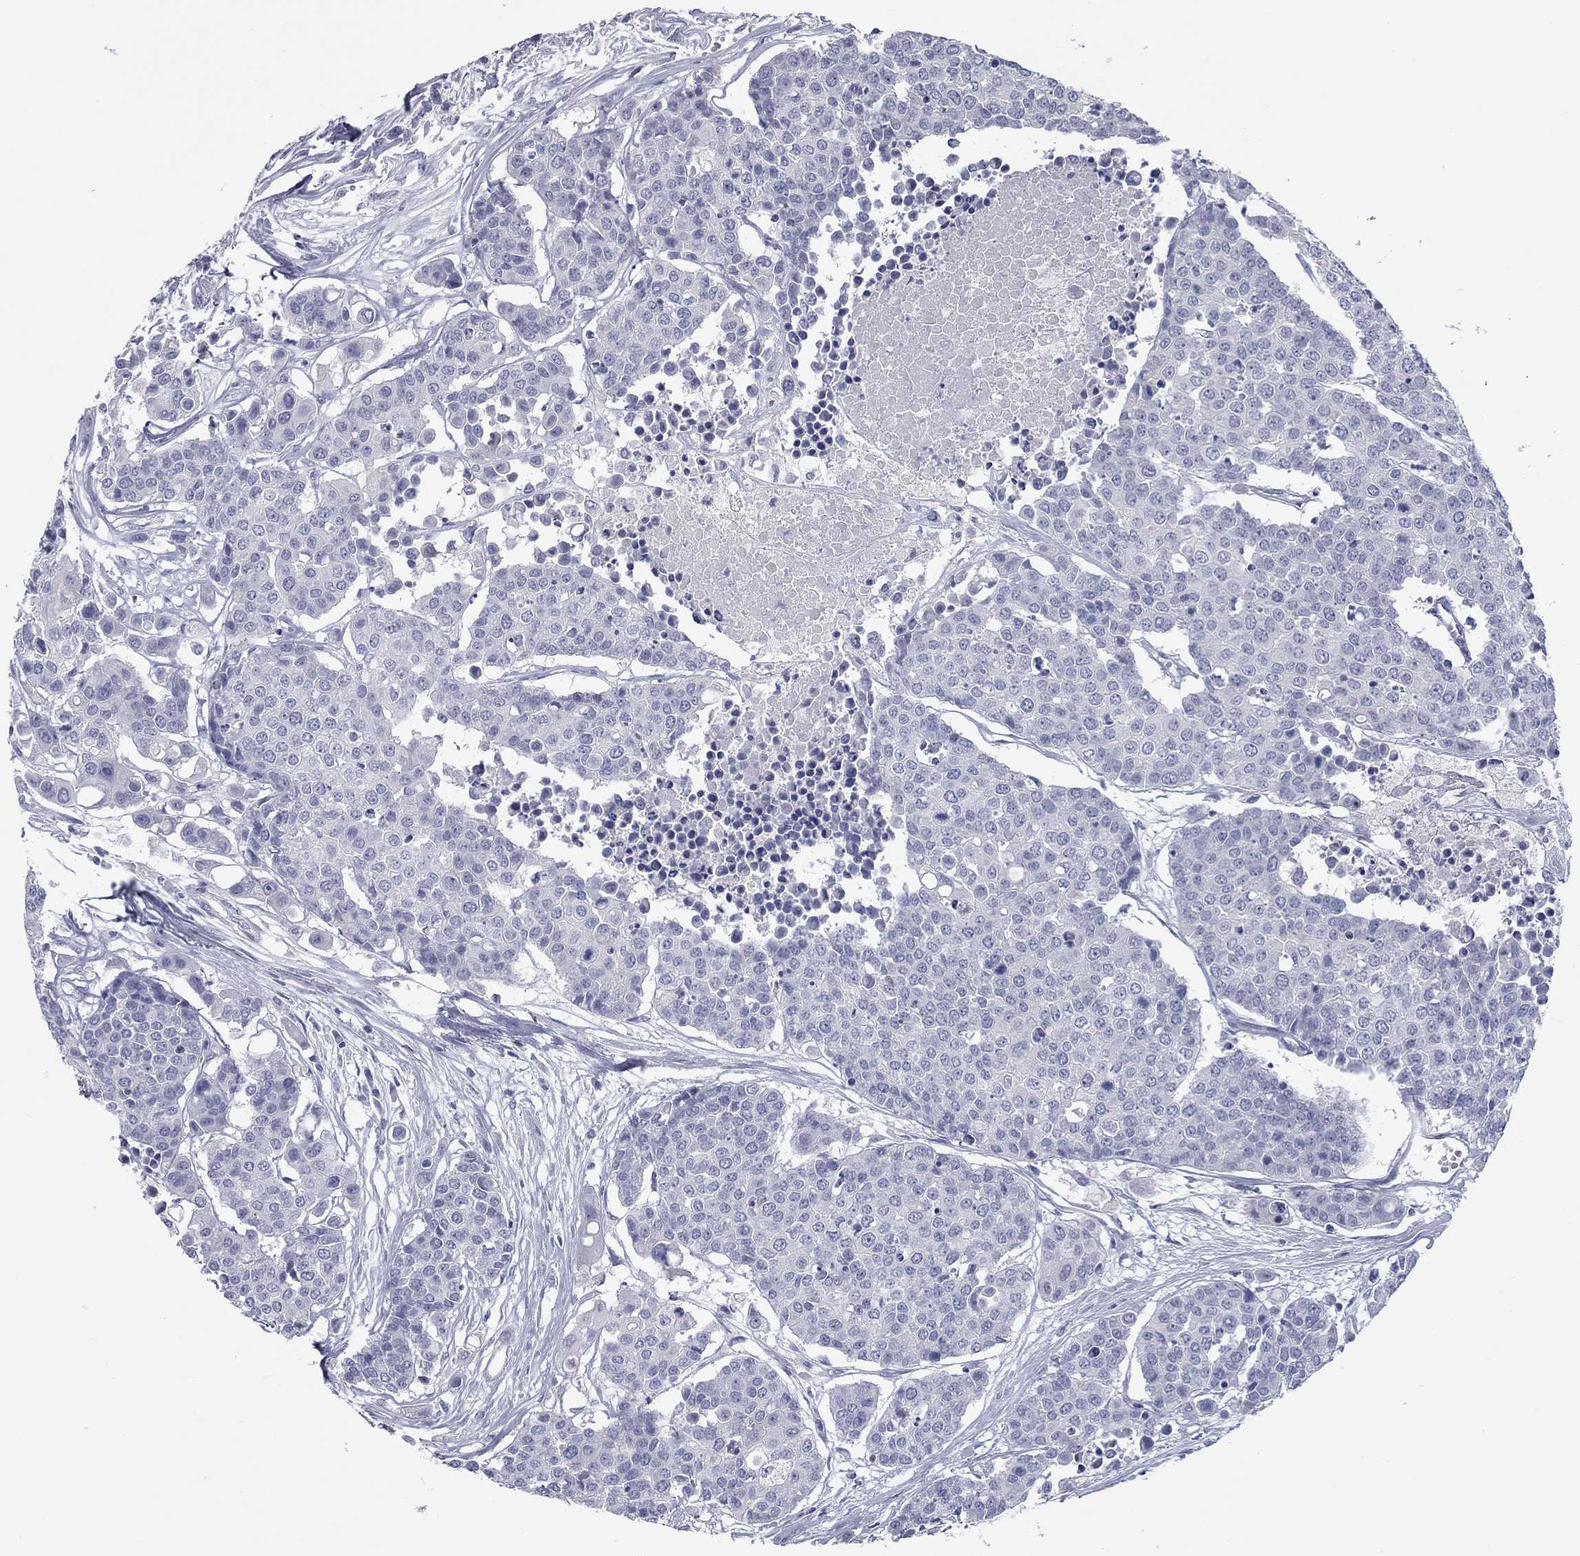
{"staining": {"intensity": "negative", "quantity": "none", "location": "none"}, "tissue": "carcinoid", "cell_type": "Tumor cells", "image_type": "cancer", "snomed": [{"axis": "morphology", "description": "Carcinoid, malignant, NOS"}, {"axis": "topography", "description": "Colon"}], "caption": "The micrograph displays no significant expression in tumor cells of carcinoid.", "gene": "KIRREL2", "patient": {"sex": "male", "age": 81}}